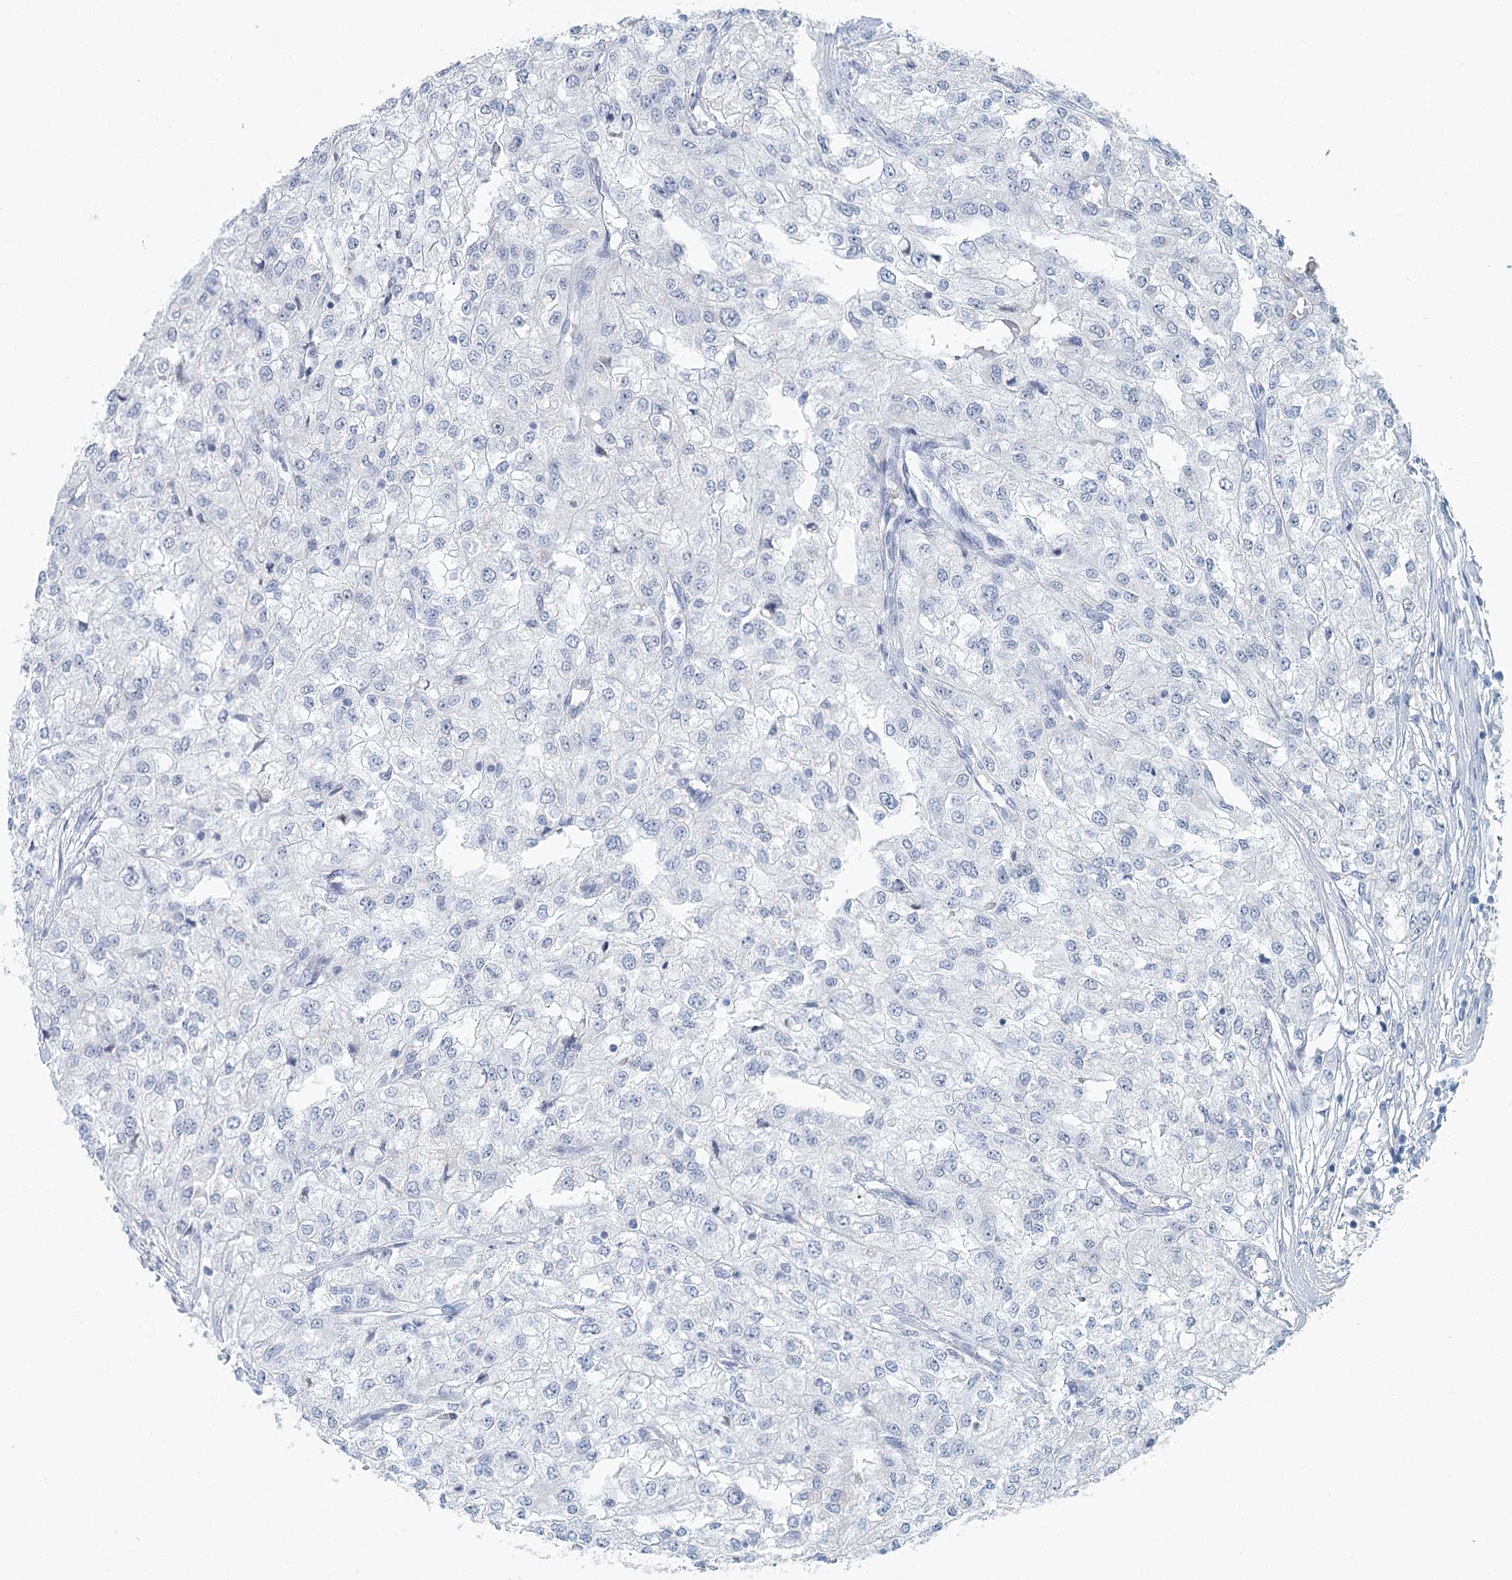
{"staining": {"intensity": "negative", "quantity": "none", "location": "none"}, "tissue": "renal cancer", "cell_type": "Tumor cells", "image_type": "cancer", "snomed": [{"axis": "morphology", "description": "Adenocarcinoma, NOS"}, {"axis": "topography", "description": "Kidney"}], "caption": "High power microscopy histopathology image of an immunohistochemistry micrograph of renal cancer (adenocarcinoma), revealing no significant staining in tumor cells.", "gene": "ZNF527", "patient": {"sex": "female", "age": 54}}